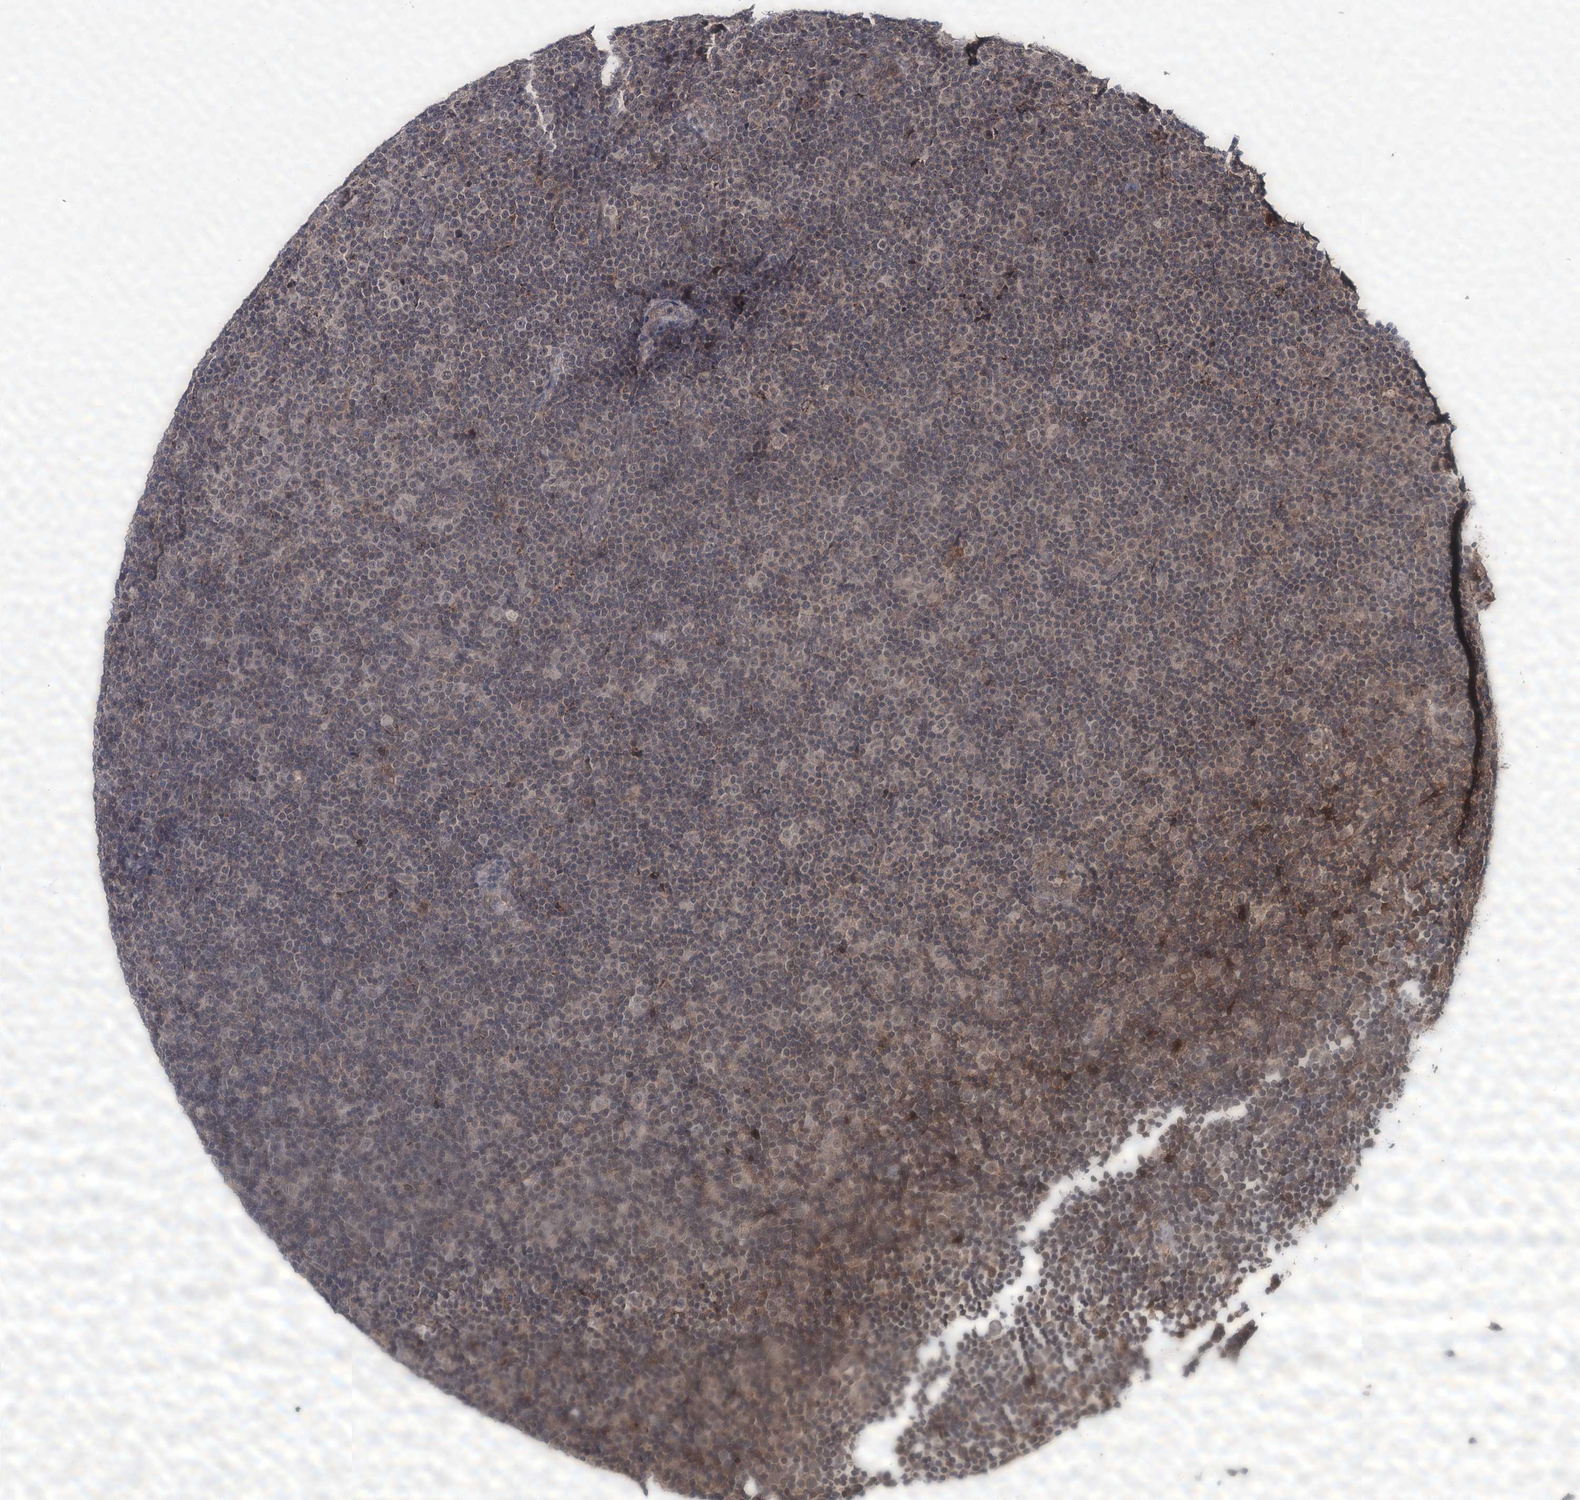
{"staining": {"intensity": "negative", "quantity": "none", "location": "none"}, "tissue": "lymphoma", "cell_type": "Tumor cells", "image_type": "cancer", "snomed": [{"axis": "morphology", "description": "Malignant lymphoma, non-Hodgkin's type, Low grade"}, {"axis": "topography", "description": "Lymph node"}], "caption": "IHC histopathology image of lymphoma stained for a protein (brown), which demonstrates no expression in tumor cells. (Stains: DAB immunohistochemistry with hematoxylin counter stain, Microscopy: brightfield microscopy at high magnification).", "gene": "MBD6", "patient": {"sex": "female", "age": 67}}